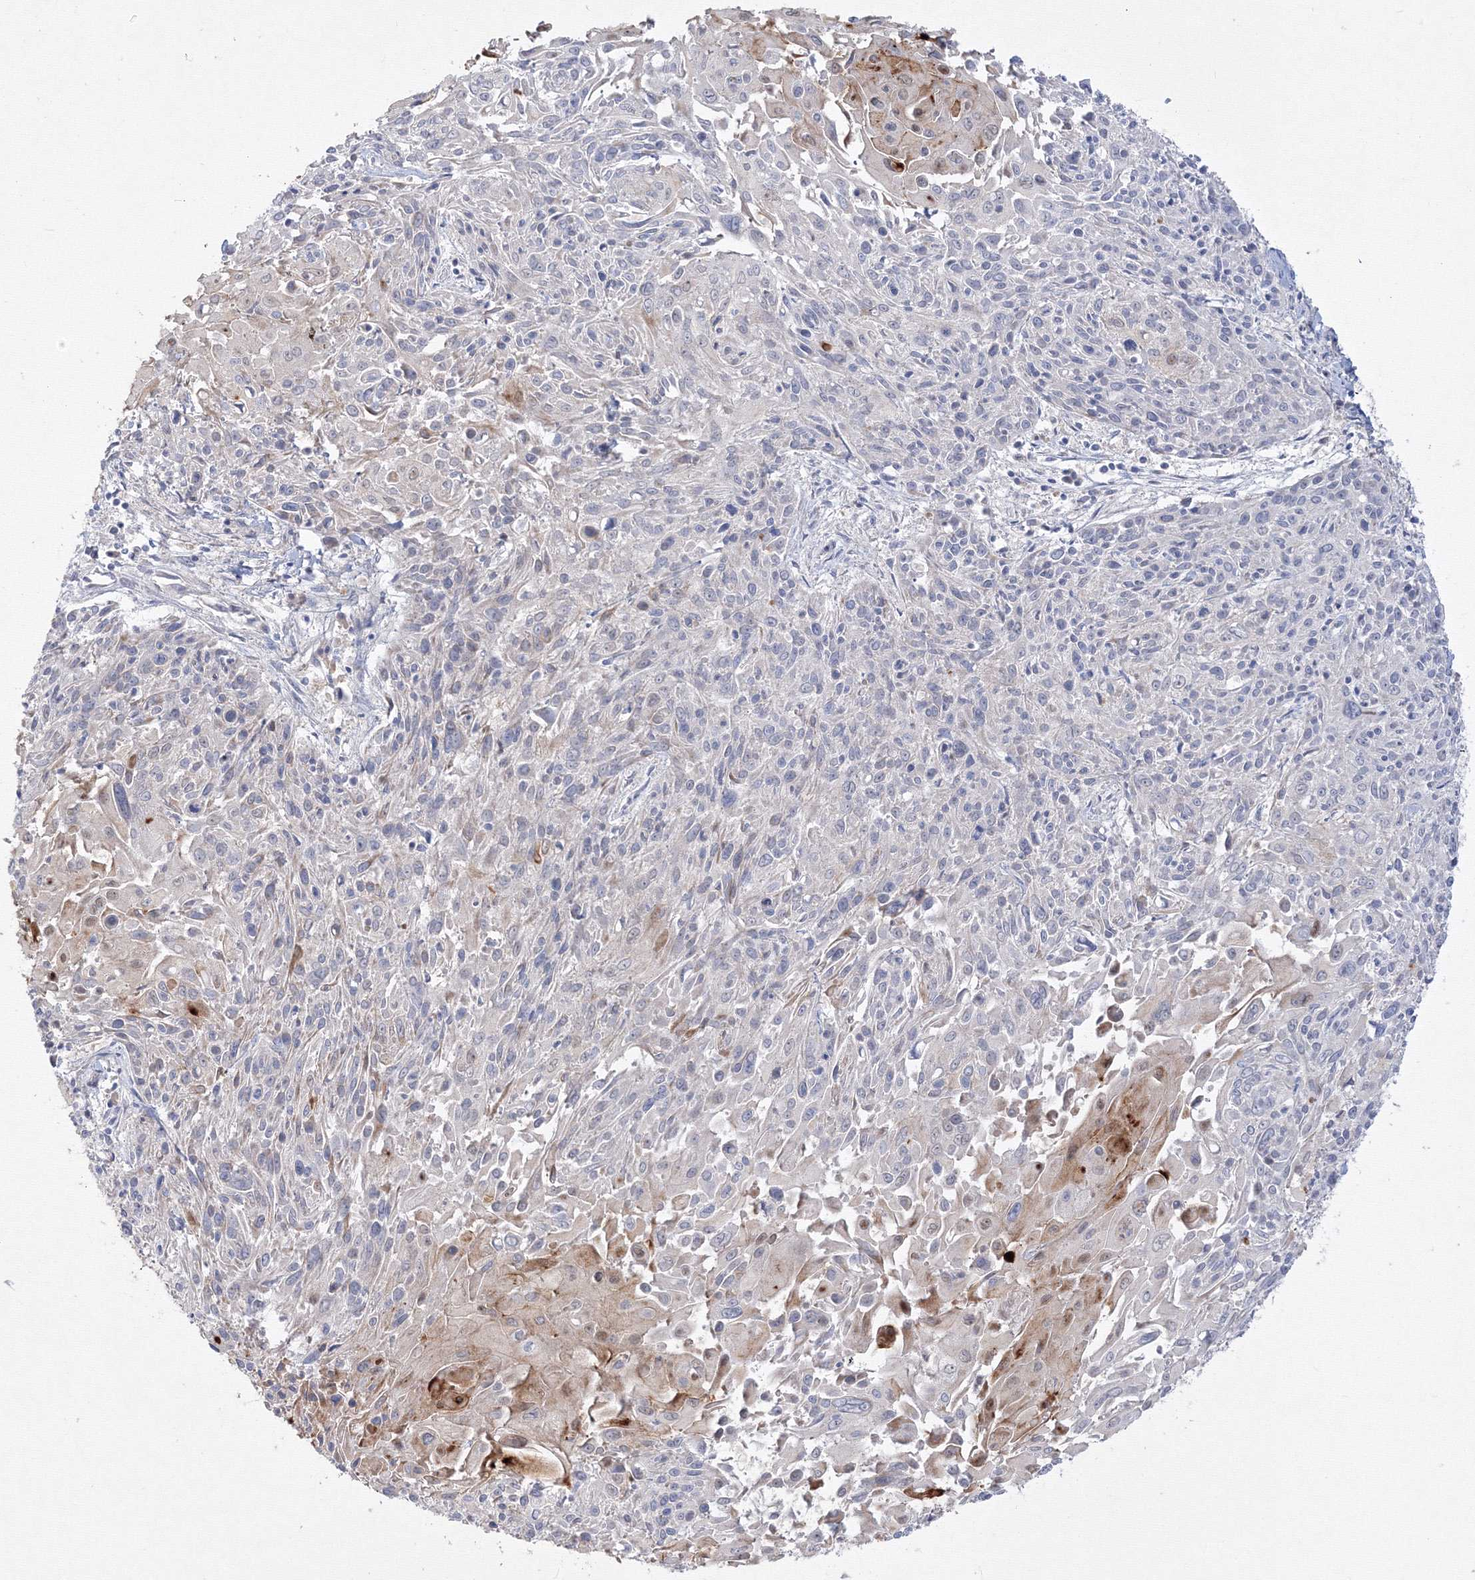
{"staining": {"intensity": "negative", "quantity": "none", "location": "none"}, "tissue": "cervical cancer", "cell_type": "Tumor cells", "image_type": "cancer", "snomed": [{"axis": "morphology", "description": "Squamous cell carcinoma, NOS"}, {"axis": "topography", "description": "Cervix"}], "caption": "This is an immunohistochemistry (IHC) micrograph of squamous cell carcinoma (cervical). There is no expression in tumor cells.", "gene": "FBXL8", "patient": {"sex": "female", "age": 51}}